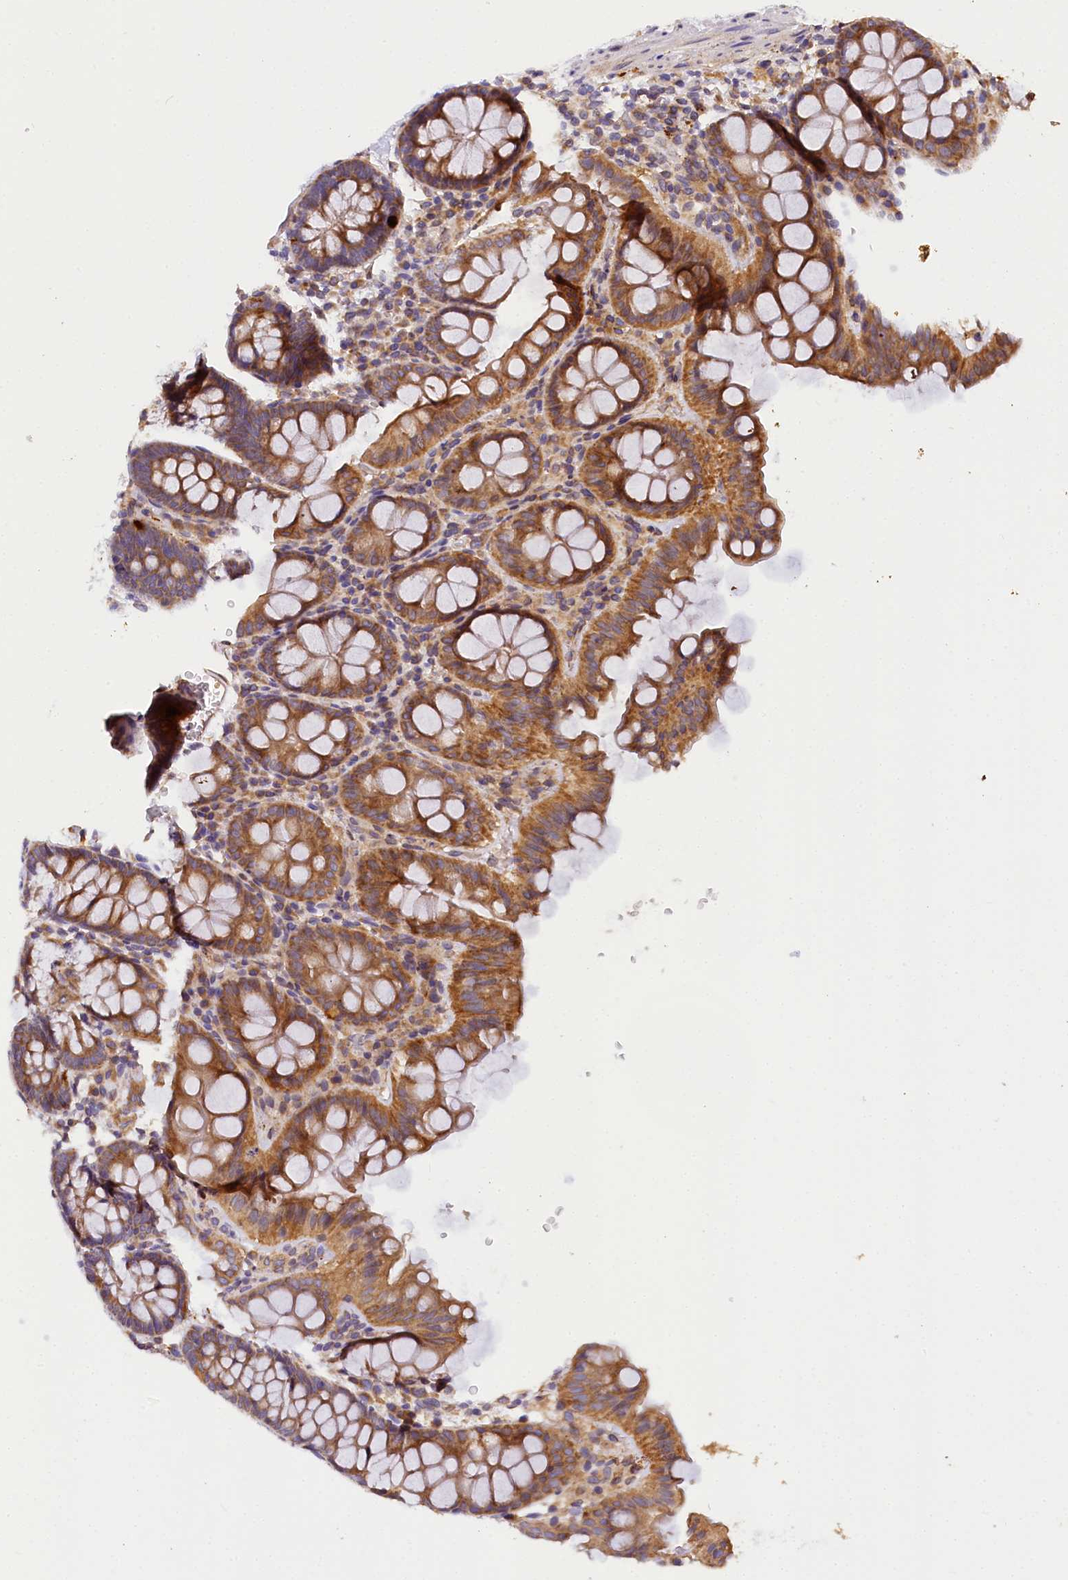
{"staining": {"intensity": "weak", "quantity": "<25%", "location": "cytoplasmic/membranous"}, "tissue": "colon", "cell_type": "Endothelial cells", "image_type": "normal", "snomed": [{"axis": "morphology", "description": "Normal tissue, NOS"}, {"axis": "topography", "description": "Colon"}], "caption": "Endothelial cells are negative for protein expression in unremarkable human colon. (Stains: DAB immunohistochemistry with hematoxylin counter stain, Microscopy: brightfield microscopy at high magnification).", "gene": "SUPV3L1", "patient": {"sex": "male", "age": 75}}